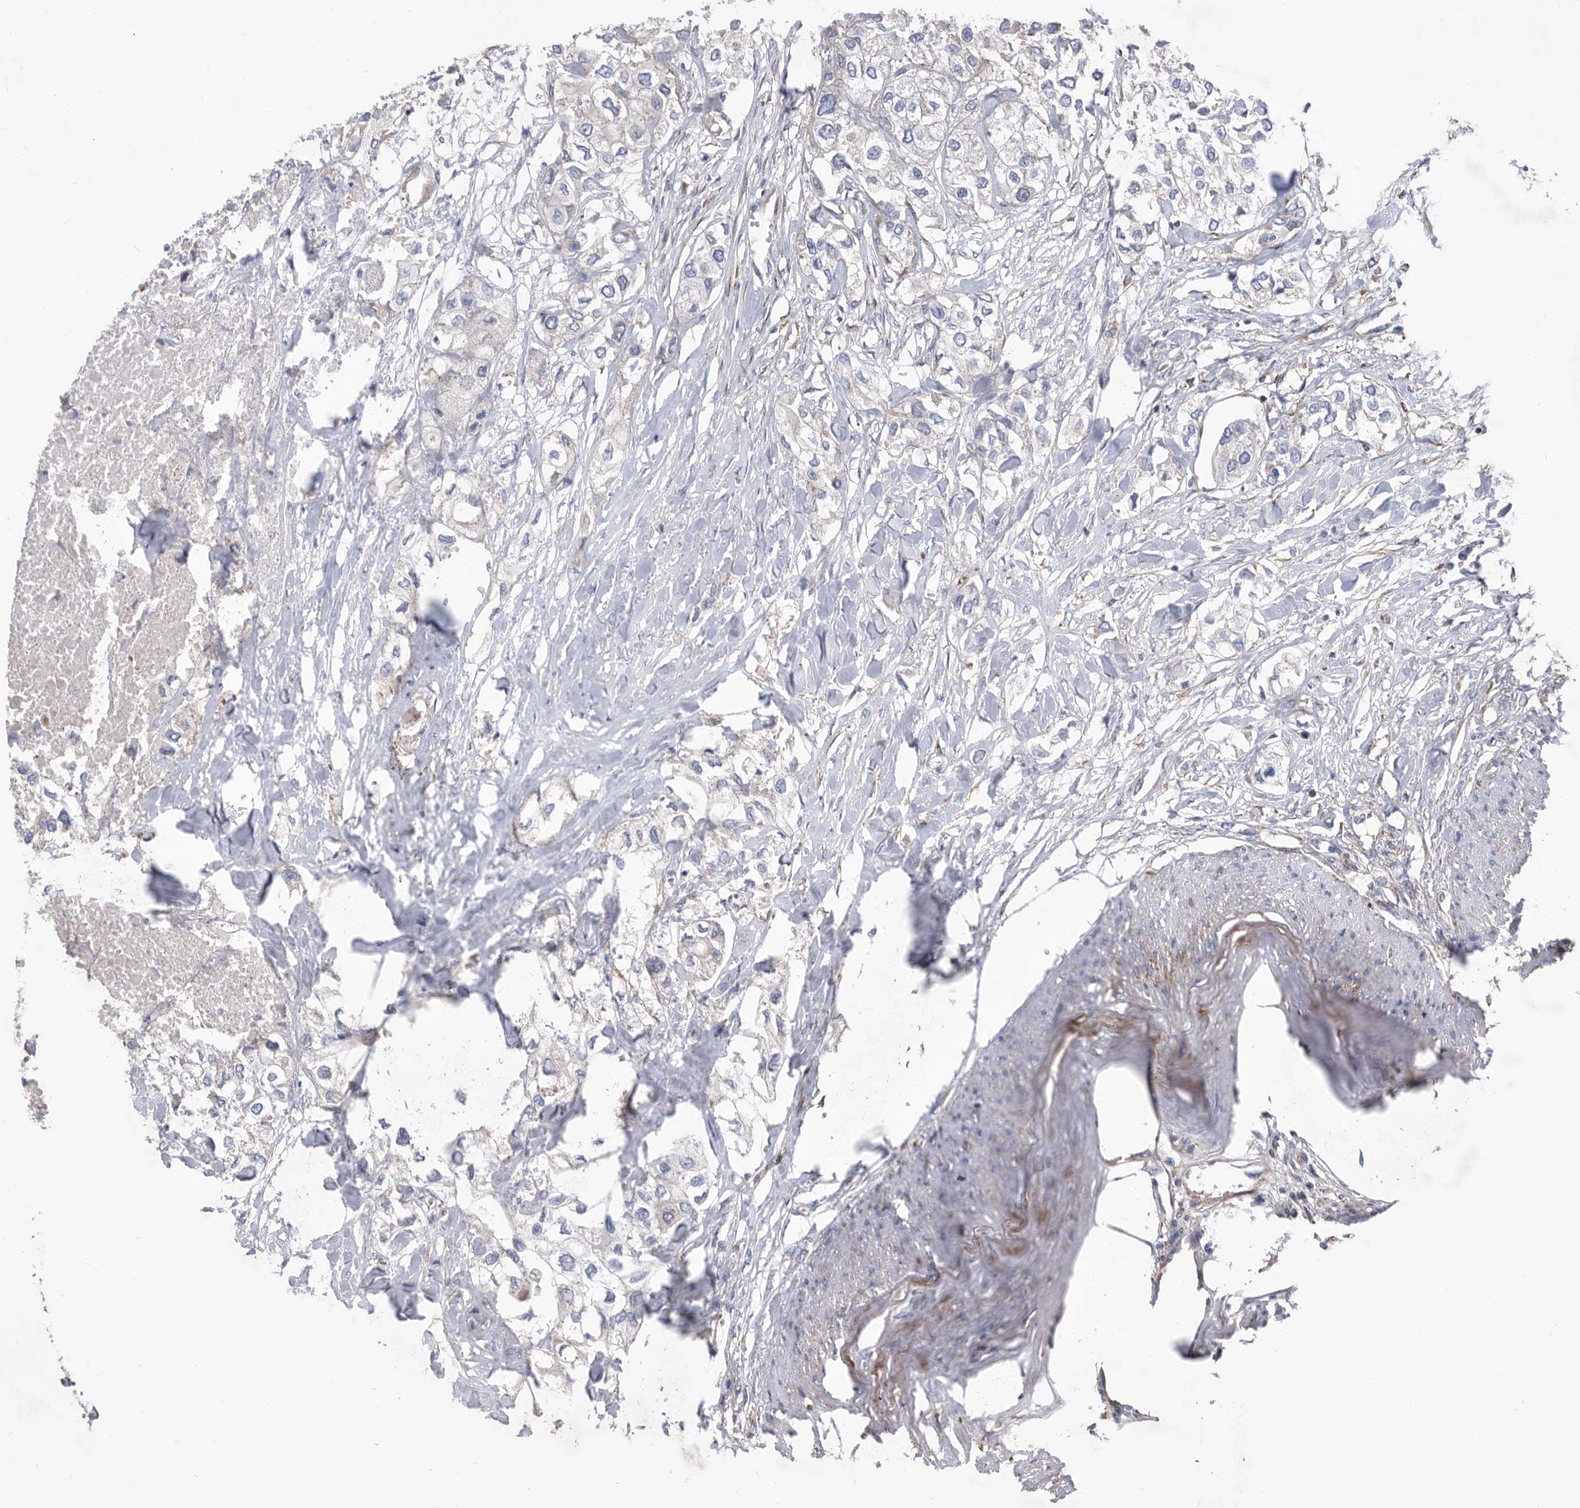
{"staining": {"intensity": "negative", "quantity": "none", "location": "none"}, "tissue": "urothelial cancer", "cell_type": "Tumor cells", "image_type": "cancer", "snomed": [{"axis": "morphology", "description": "Urothelial carcinoma, High grade"}, {"axis": "topography", "description": "Urinary bladder"}], "caption": "Immunohistochemistry photomicrograph of urothelial cancer stained for a protein (brown), which exhibits no staining in tumor cells.", "gene": "ATP13A3", "patient": {"sex": "male", "age": 64}}